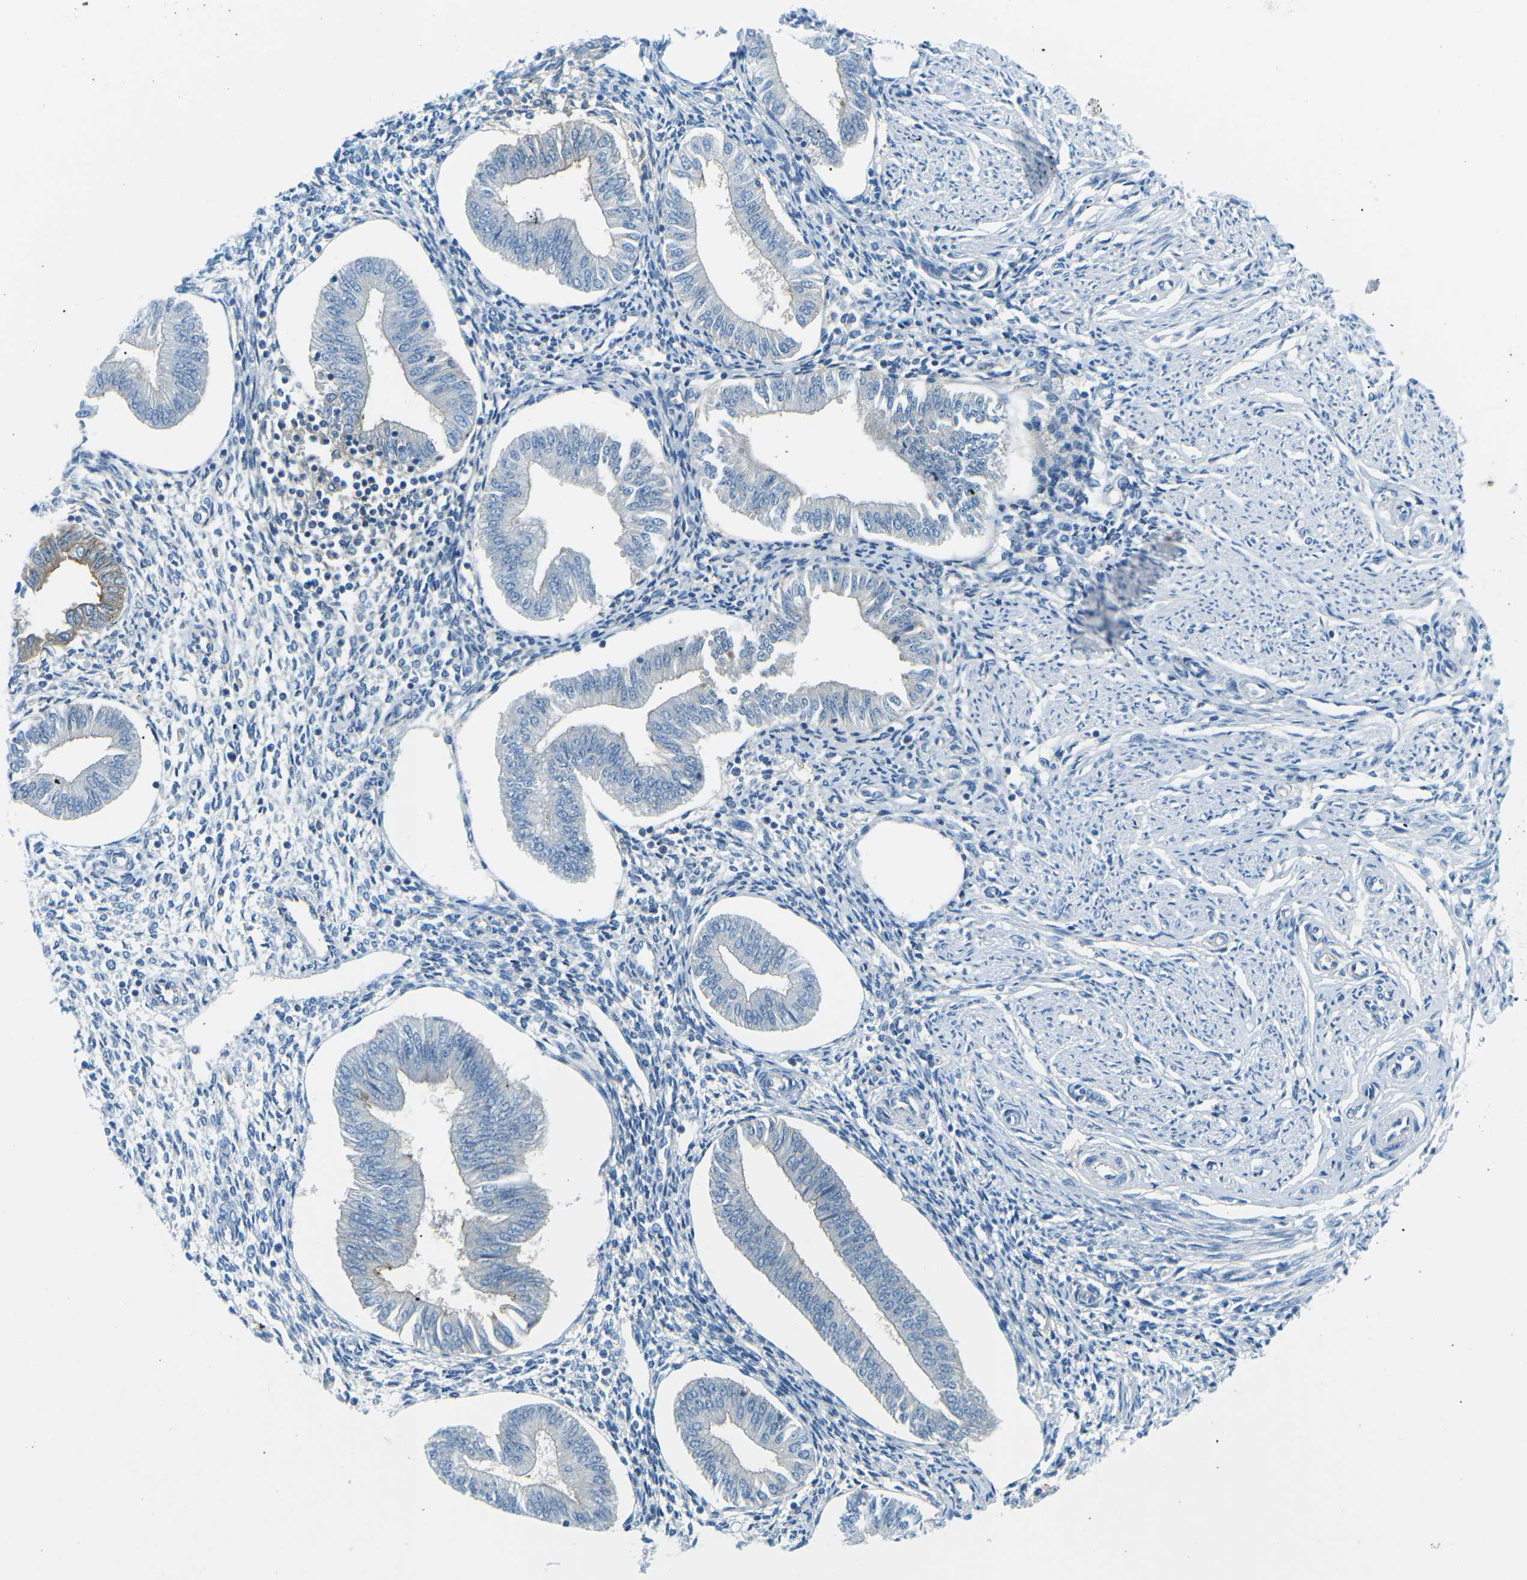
{"staining": {"intensity": "negative", "quantity": "none", "location": "none"}, "tissue": "endometrium", "cell_type": "Cells in endometrial stroma", "image_type": "normal", "snomed": [{"axis": "morphology", "description": "Normal tissue, NOS"}, {"axis": "topography", "description": "Endometrium"}], "caption": "A high-resolution micrograph shows IHC staining of benign endometrium, which reveals no significant expression in cells in endometrial stroma. Nuclei are stained in blue.", "gene": "CD47", "patient": {"sex": "female", "age": 50}}